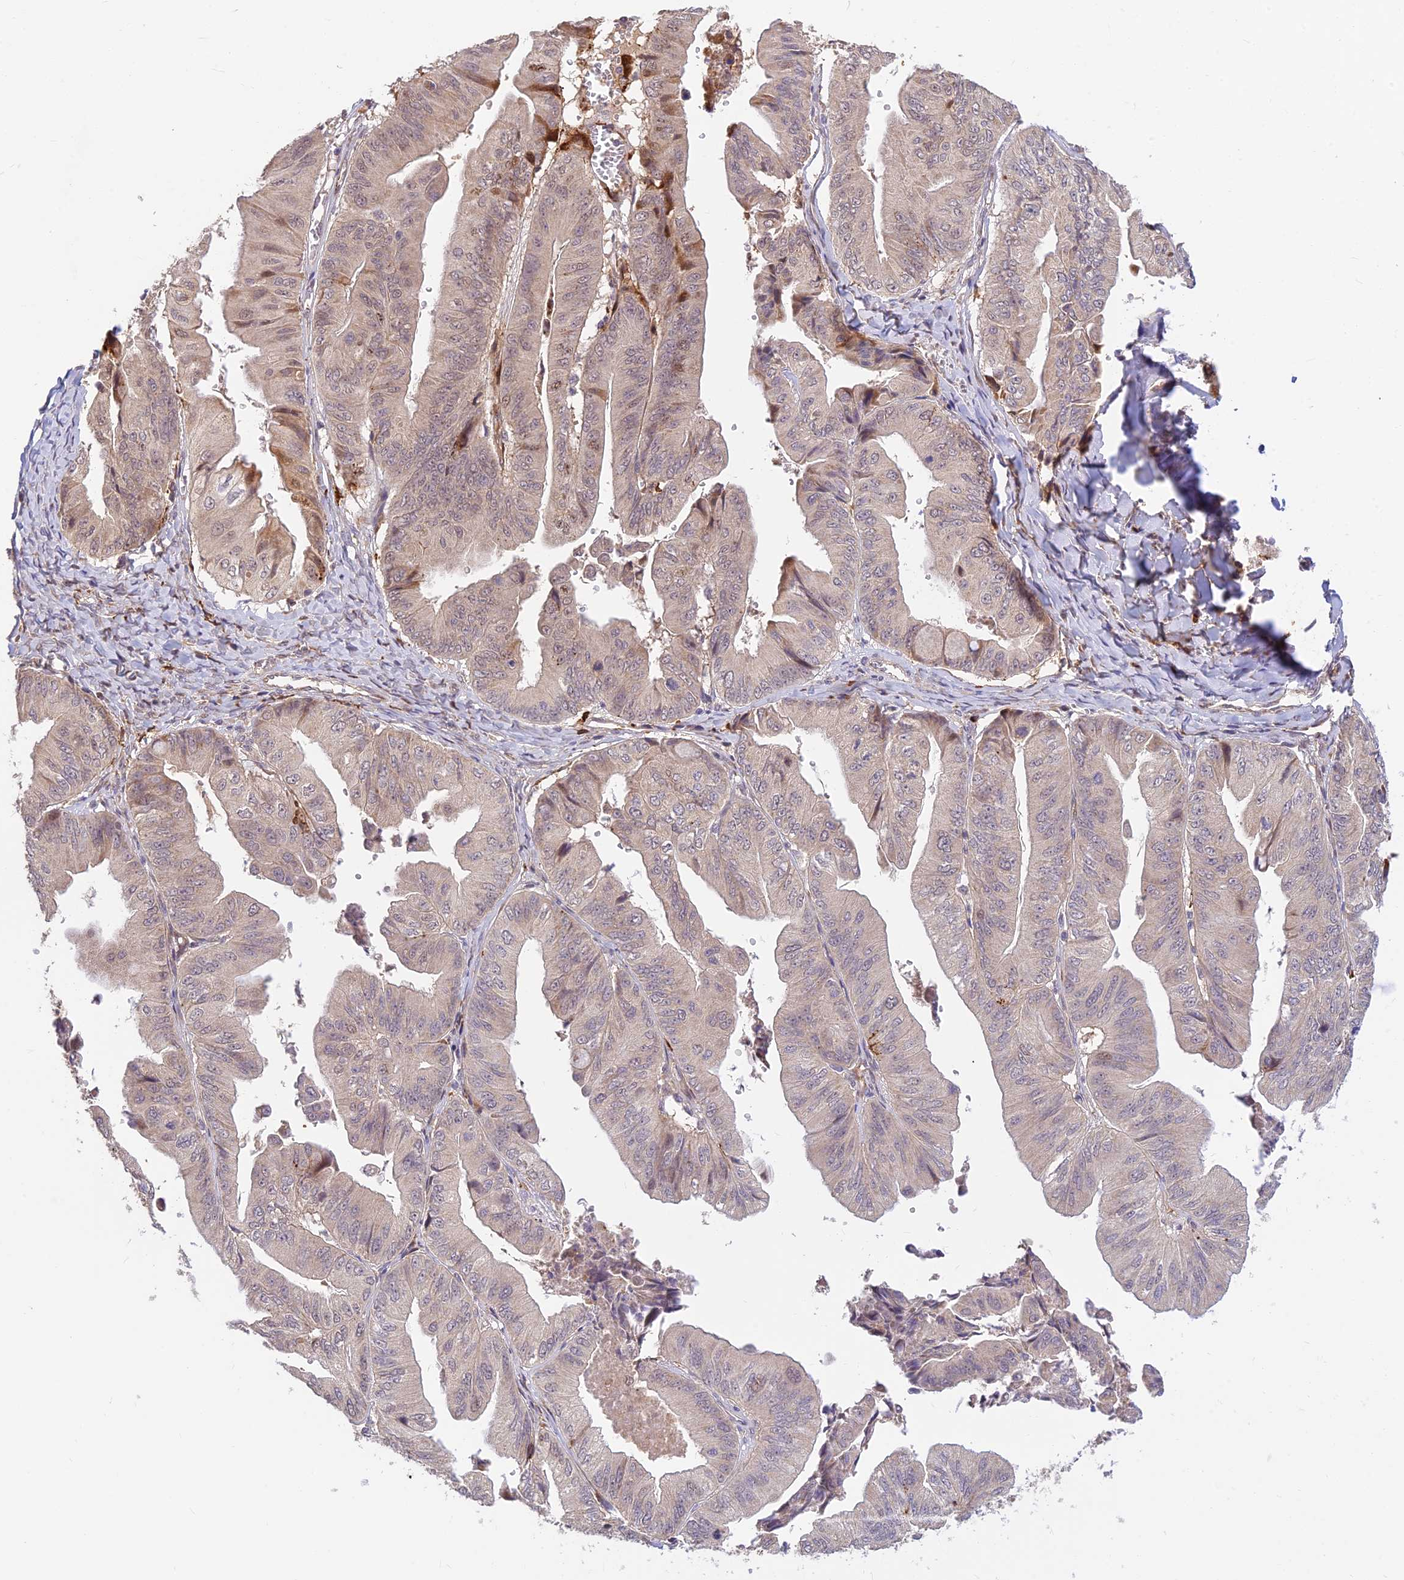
{"staining": {"intensity": "moderate", "quantity": "<25%", "location": "cytoplasmic/membranous"}, "tissue": "ovarian cancer", "cell_type": "Tumor cells", "image_type": "cancer", "snomed": [{"axis": "morphology", "description": "Cystadenocarcinoma, mucinous, NOS"}, {"axis": "topography", "description": "Ovary"}], "caption": "A histopathology image of ovarian cancer stained for a protein exhibits moderate cytoplasmic/membranous brown staining in tumor cells.", "gene": "ASPDH", "patient": {"sex": "female", "age": 61}}